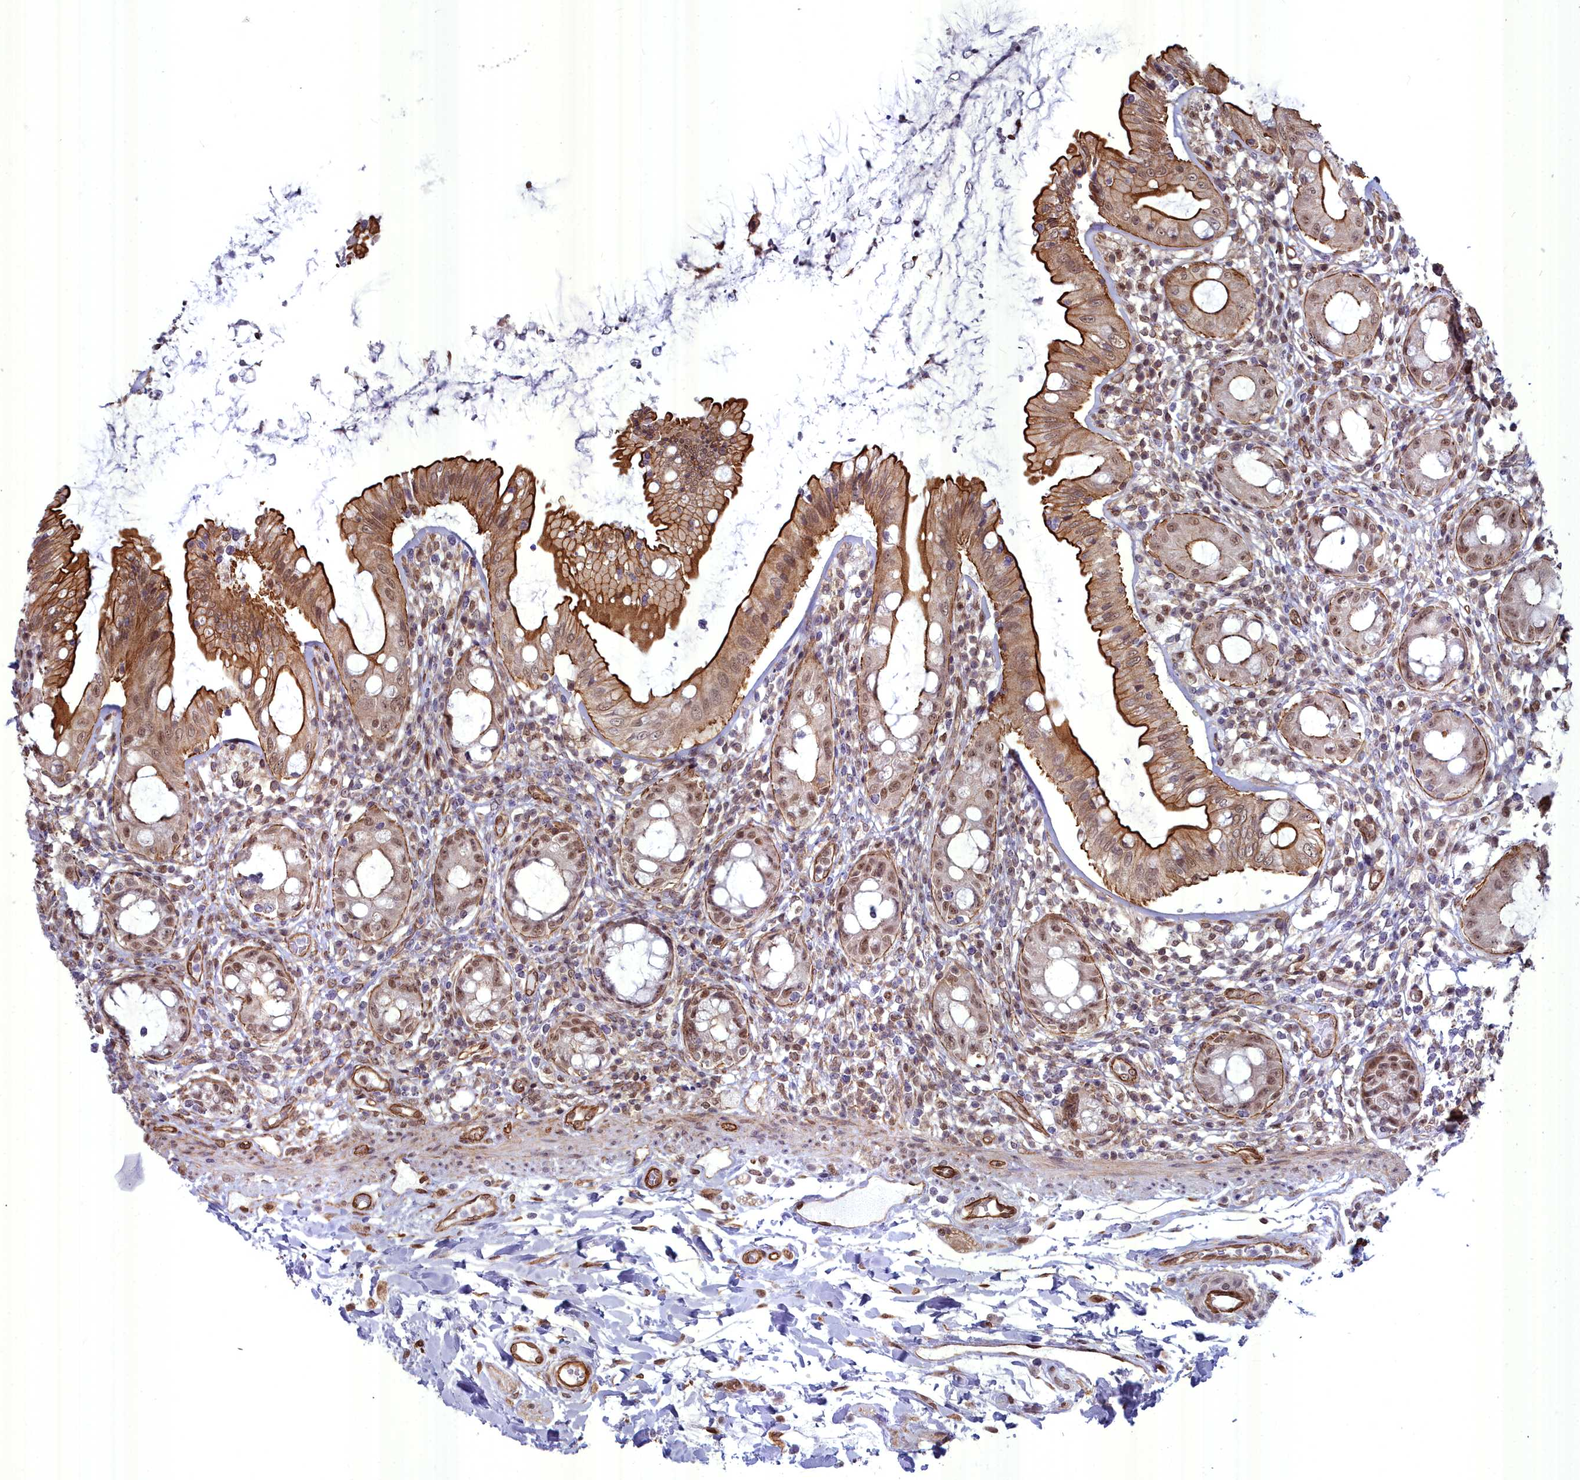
{"staining": {"intensity": "strong", "quantity": ">75%", "location": "cytoplasmic/membranous,nuclear"}, "tissue": "rectum", "cell_type": "Glandular cells", "image_type": "normal", "snomed": [{"axis": "morphology", "description": "Normal tissue, NOS"}, {"axis": "topography", "description": "Rectum"}], "caption": "This histopathology image displays normal rectum stained with IHC to label a protein in brown. The cytoplasmic/membranous,nuclear of glandular cells show strong positivity for the protein. Nuclei are counter-stained blue.", "gene": "YJU2", "patient": {"sex": "female", "age": 57}}